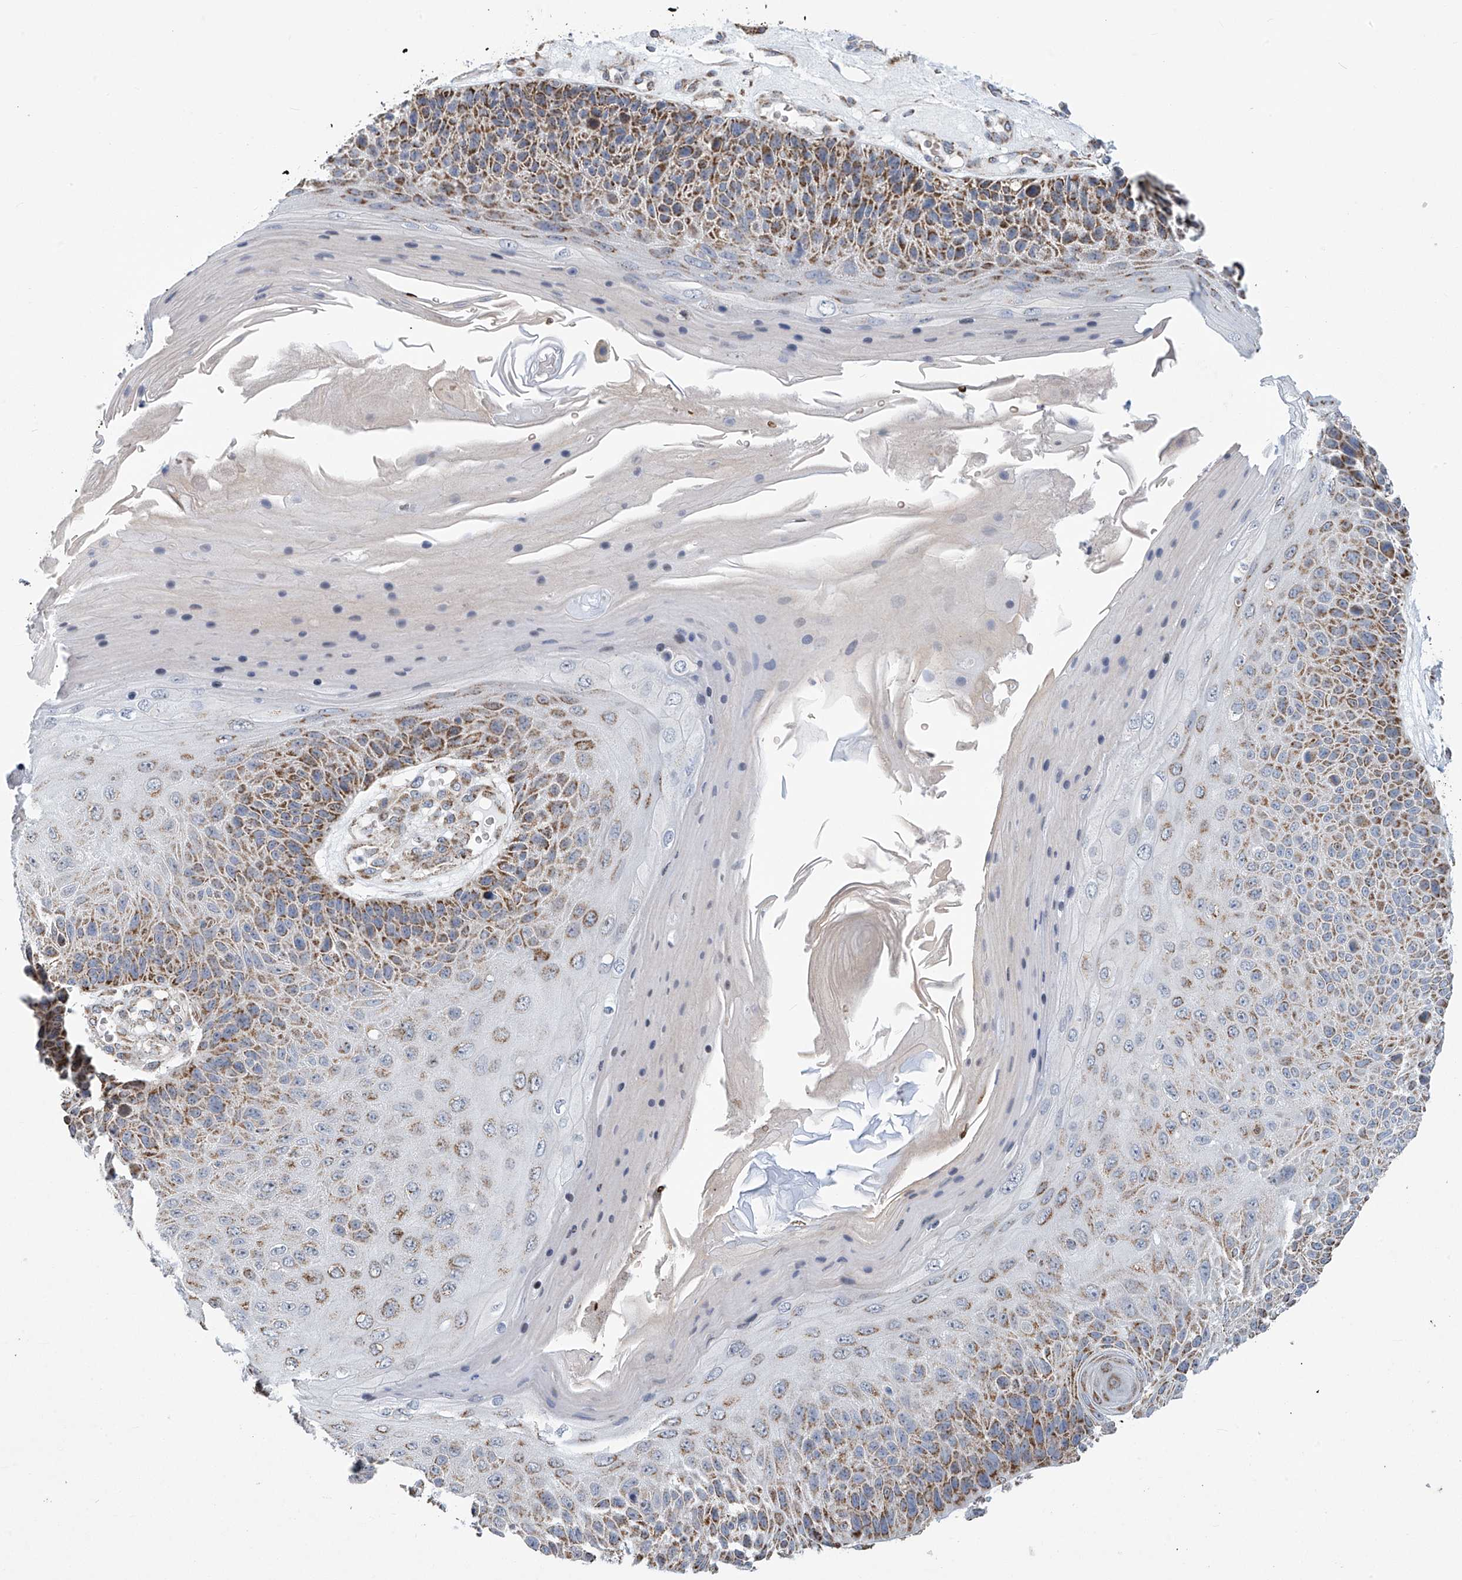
{"staining": {"intensity": "moderate", "quantity": ">75%", "location": "cytoplasmic/membranous"}, "tissue": "skin cancer", "cell_type": "Tumor cells", "image_type": "cancer", "snomed": [{"axis": "morphology", "description": "Squamous cell carcinoma, NOS"}, {"axis": "topography", "description": "Skin"}], "caption": "Immunohistochemistry (IHC) micrograph of skin cancer stained for a protein (brown), which demonstrates medium levels of moderate cytoplasmic/membranous positivity in about >75% of tumor cells.", "gene": "COMMD1", "patient": {"sex": "female", "age": 88}}